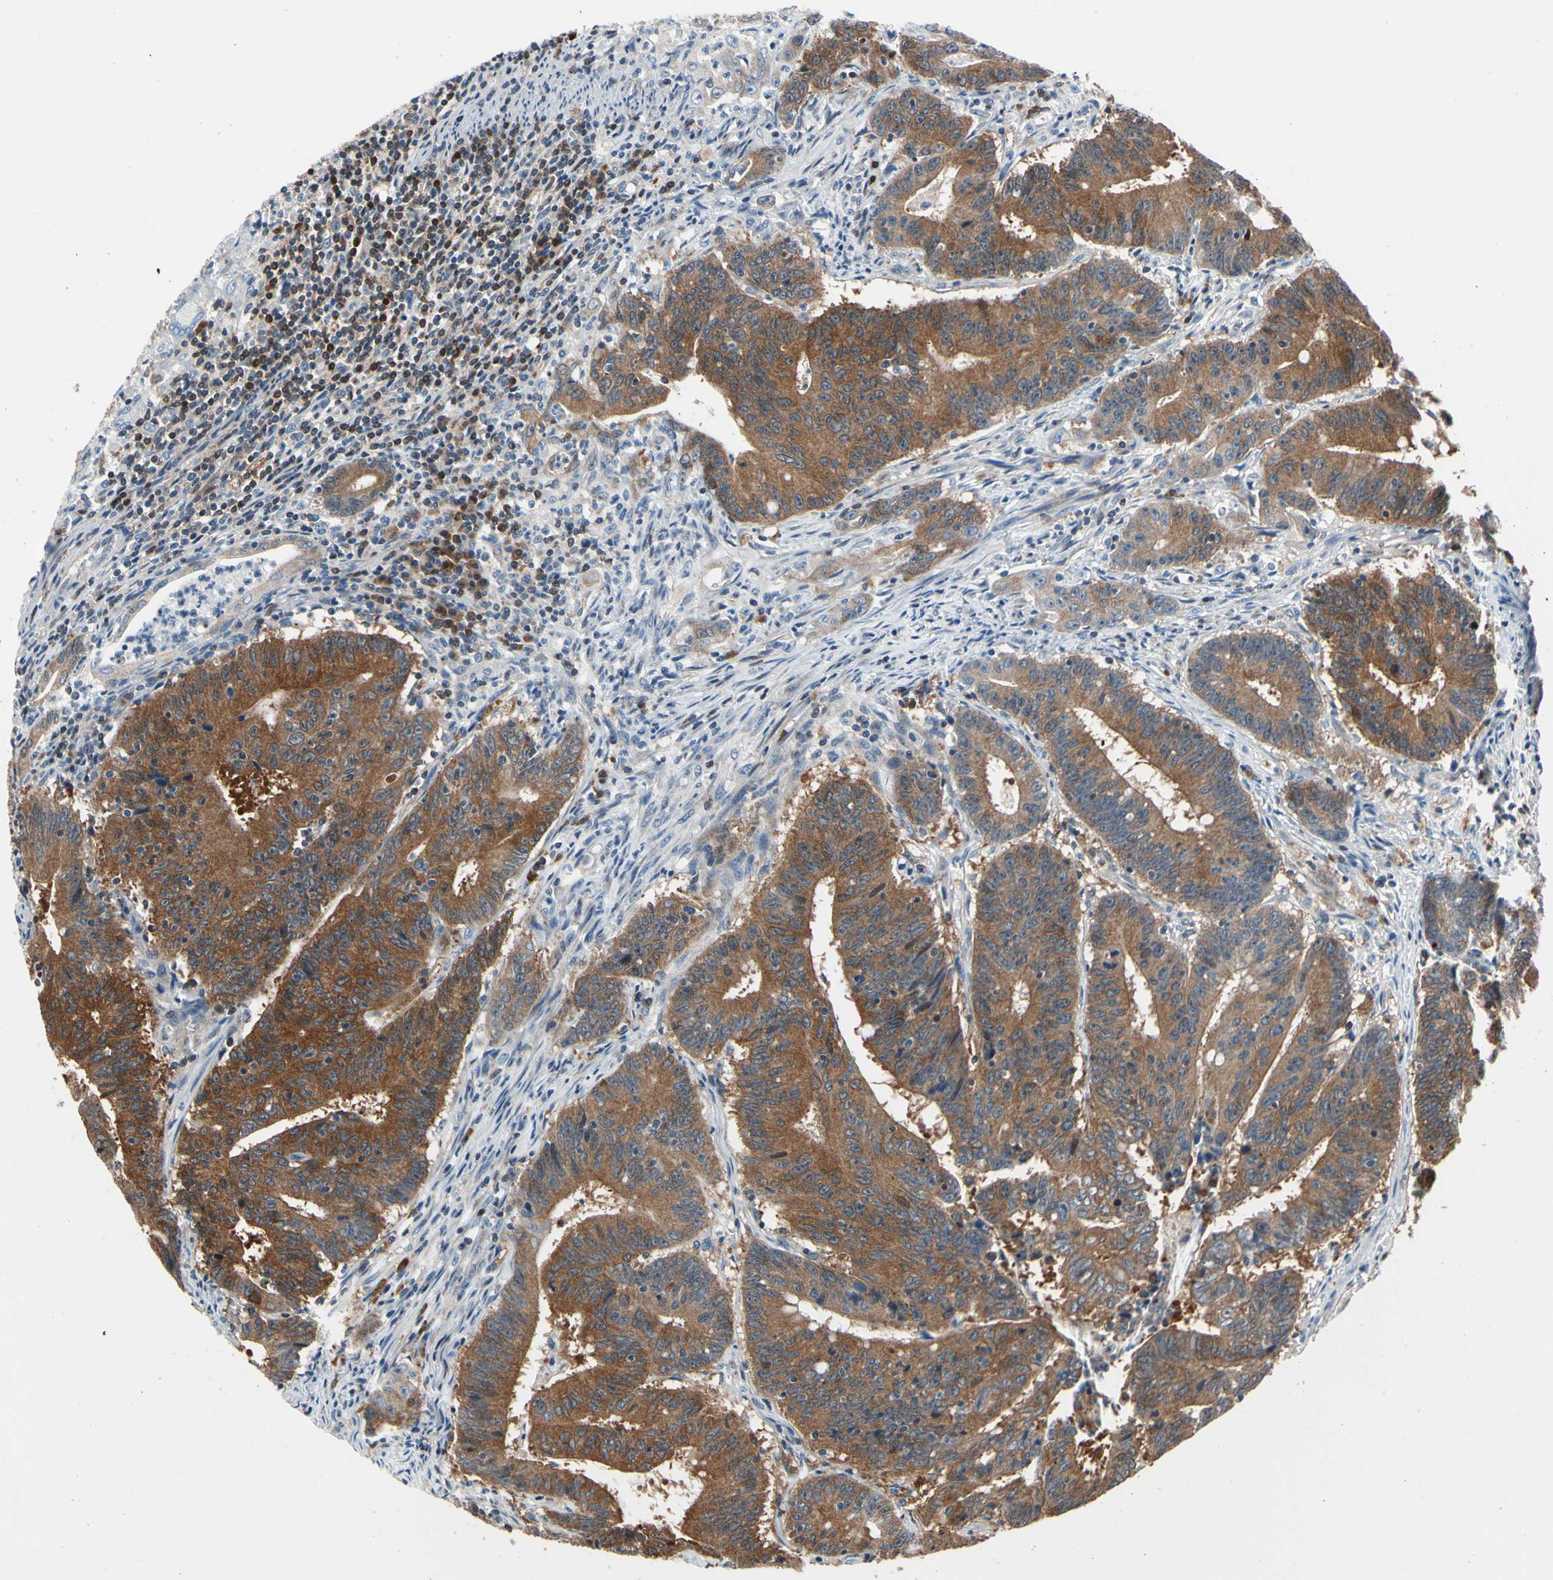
{"staining": {"intensity": "strong", "quantity": ">75%", "location": "cytoplasmic/membranous"}, "tissue": "colorectal cancer", "cell_type": "Tumor cells", "image_type": "cancer", "snomed": [{"axis": "morphology", "description": "Adenocarcinoma, NOS"}, {"axis": "topography", "description": "Colon"}], "caption": "Immunohistochemistry (IHC) photomicrograph of human colorectal adenocarcinoma stained for a protein (brown), which shows high levels of strong cytoplasmic/membranous positivity in approximately >75% of tumor cells.", "gene": "PRDX2", "patient": {"sex": "male", "age": 45}}